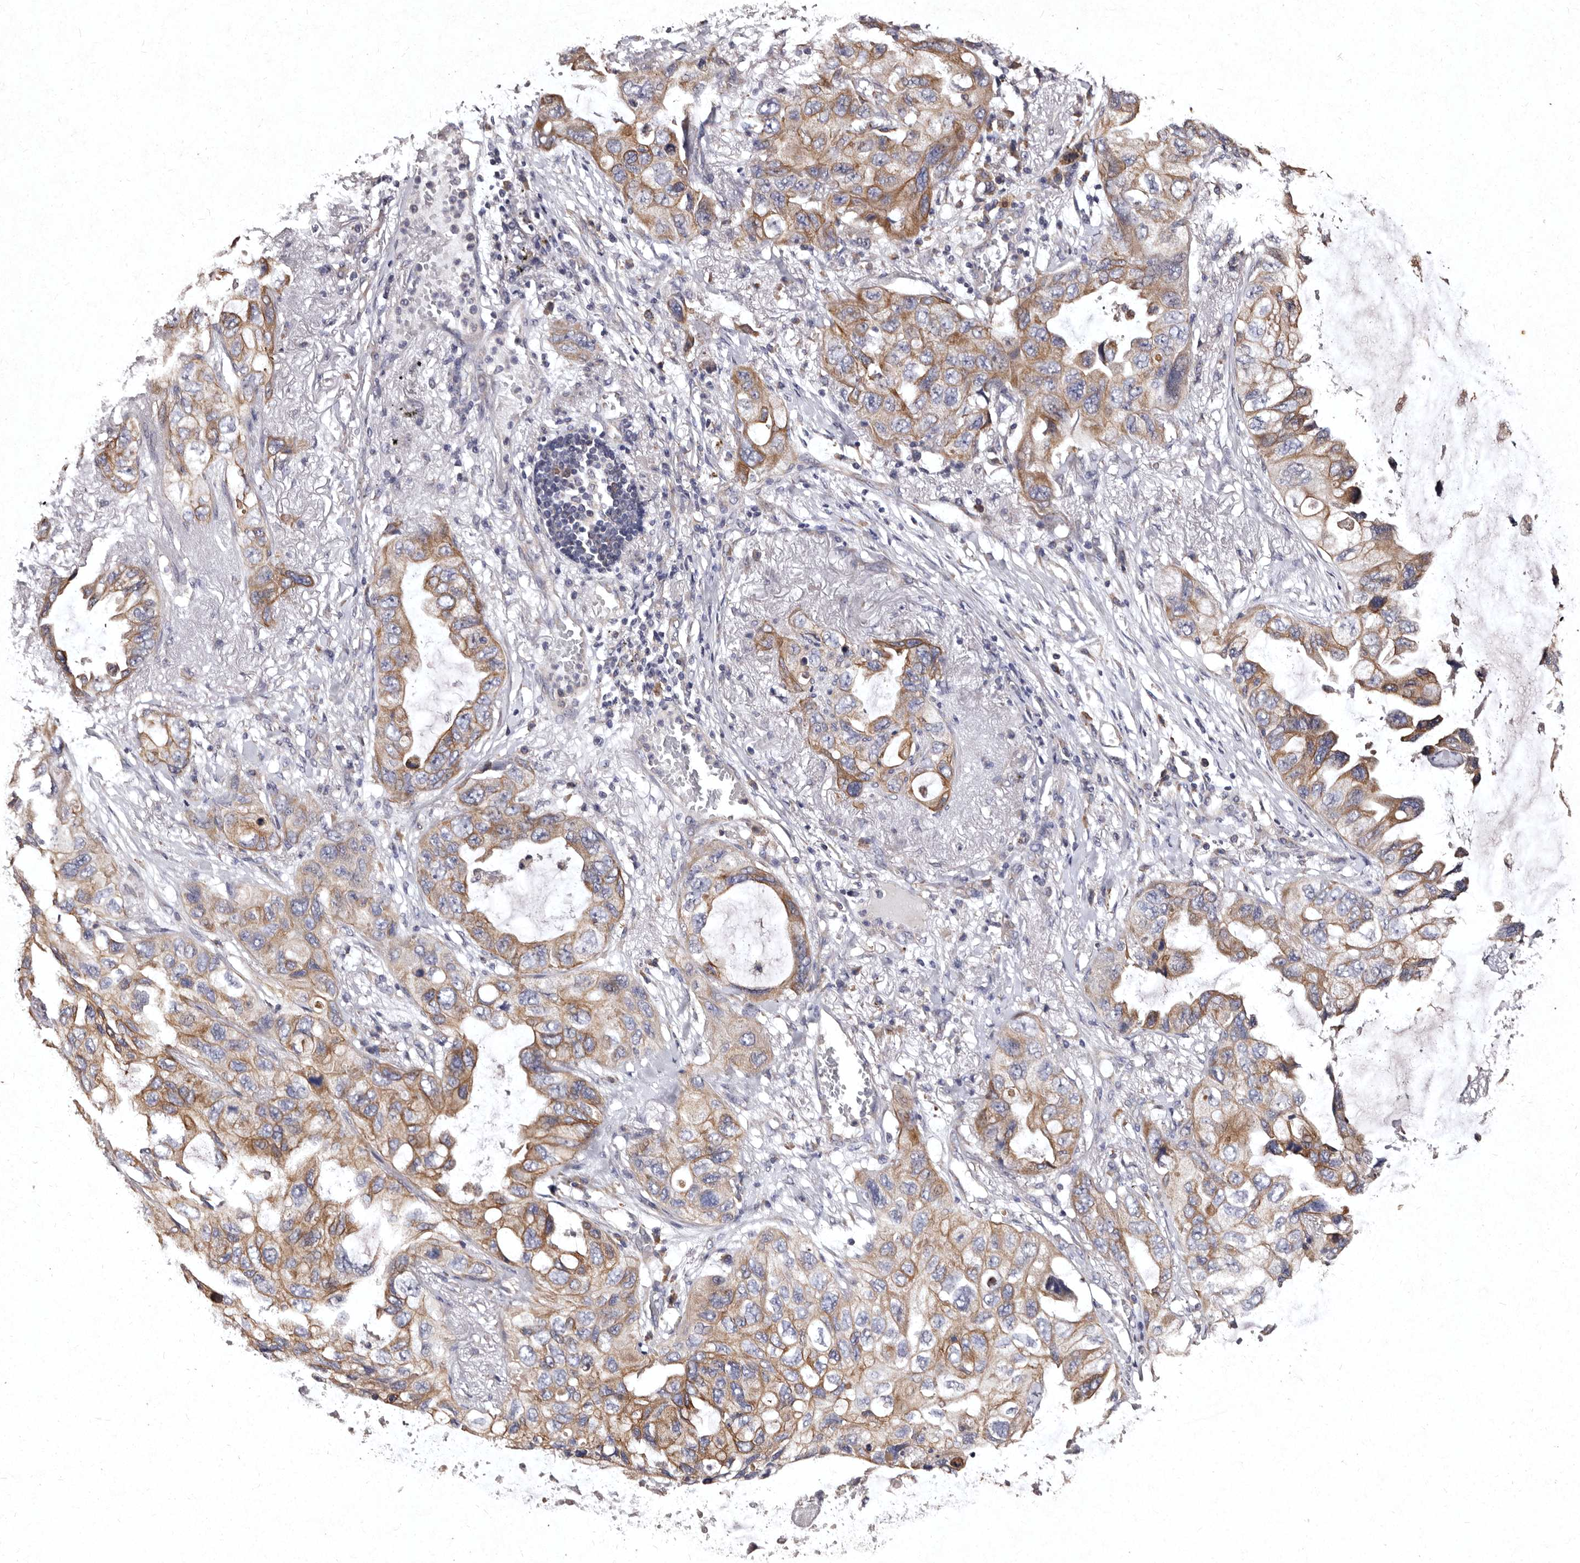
{"staining": {"intensity": "moderate", "quantity": ">75%", "location": "cytoplasmic/membranous"}, "tissue": "lung cancer", "cell_type": "Tumor cells", "image_type": "cancer", "snomed": [{"axis": "morphology", "description": "Squamous cell carcinoma, NOS"}, {"axis": "topography", "description": "Lung"}], "caption": "Moderate cytoplasmic/membranous protein staining is seen in approximately >75% of tumor cells in lung squamous cell carcinoma.", "gene": "TFB1M", "patient": {"sex": "female", "age": 73}}